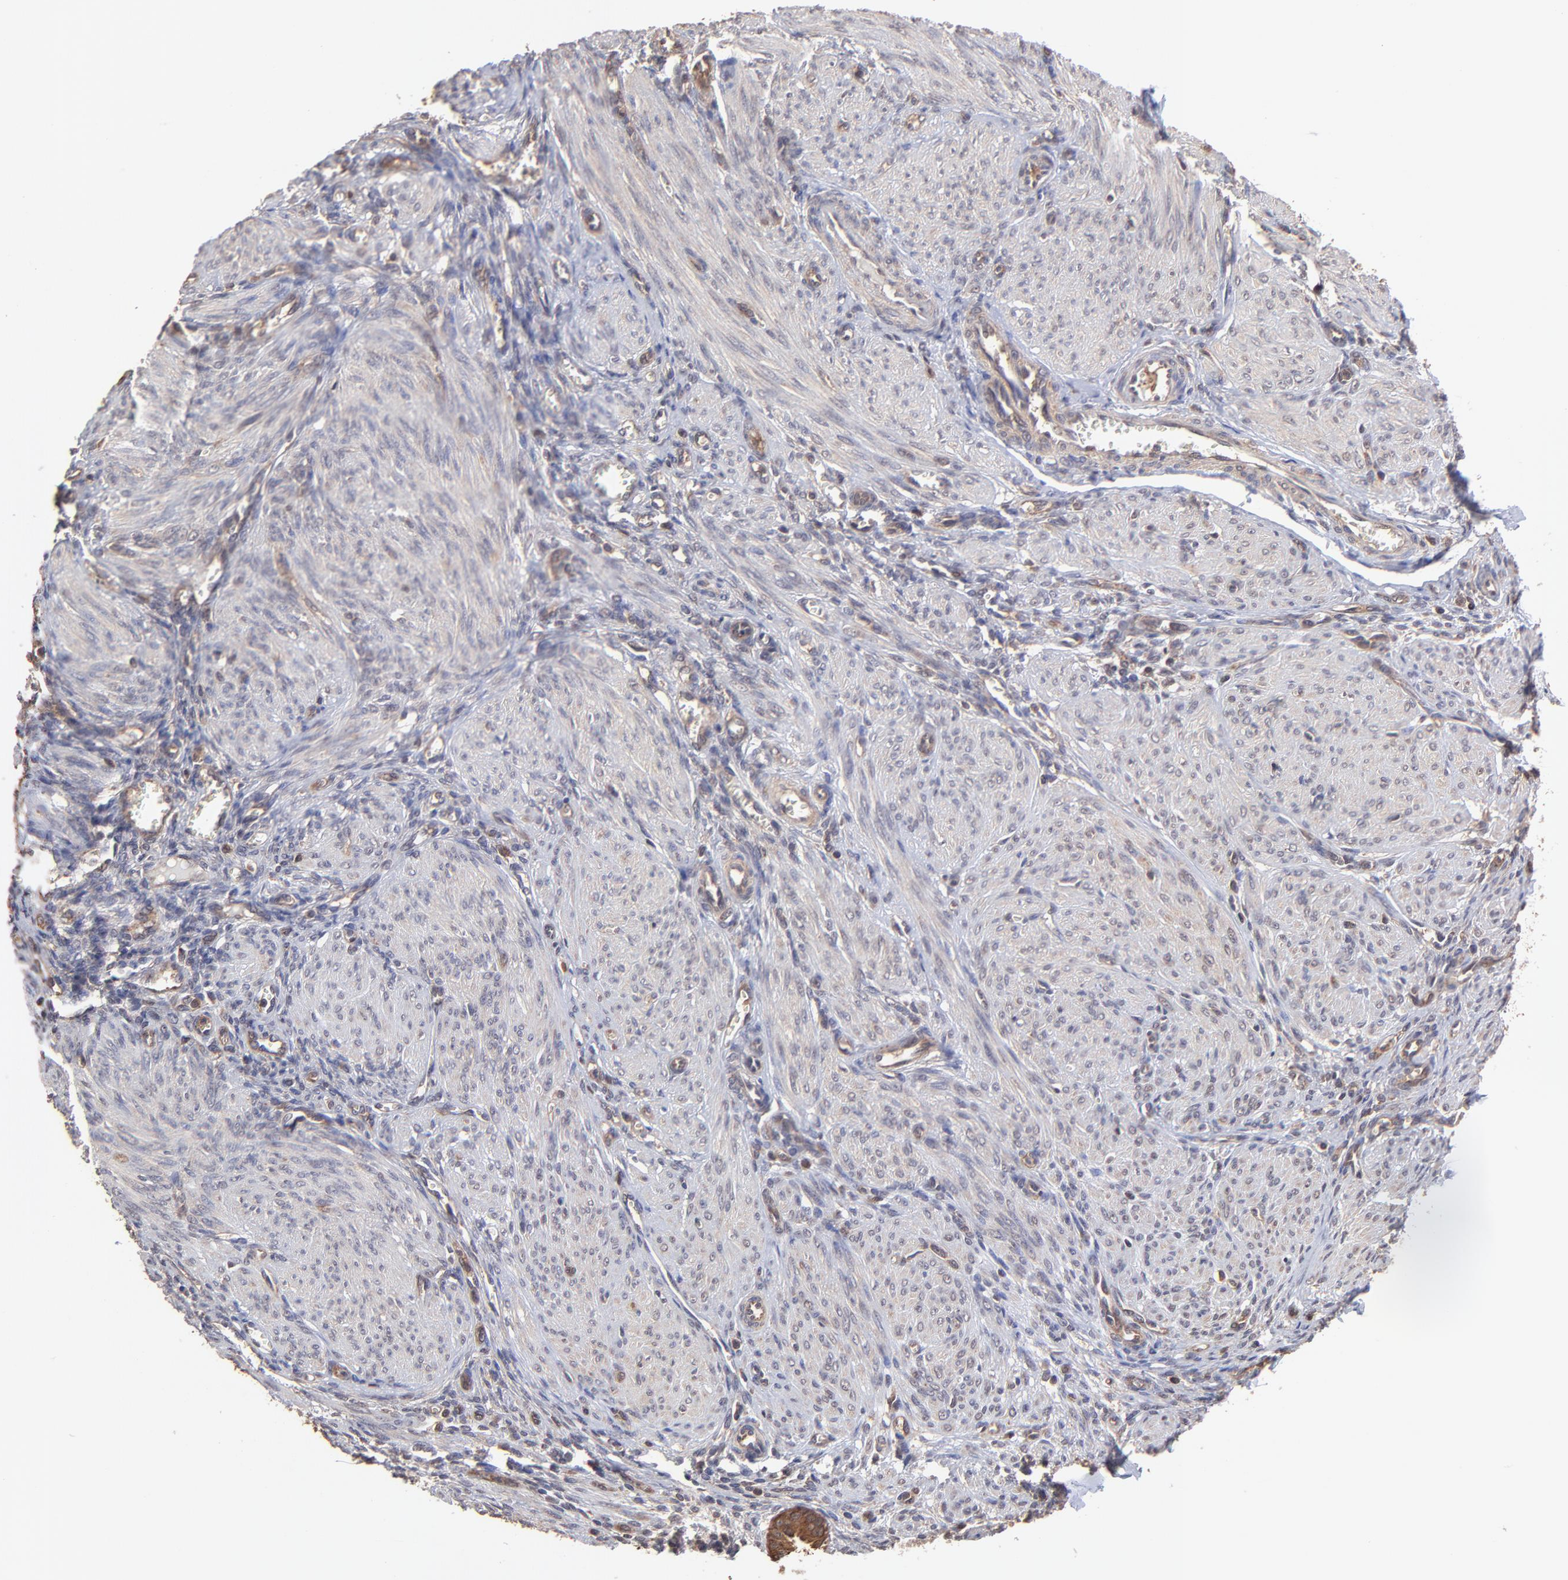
{"staining": {"intensity": "weak", "quantity": ">75%", "location": "cytoplasmic/membranous"}, "tissue": "endometrium", "cell_type": "Cells in endometrial stroma", "image_type": "normal", "snomed": [{"axis": "morphology", "description": "Normal tissue, NOS"}, {"axis": "topography", "description": "Endometrium"}], "caption": "This micrograph reveals IHC staining of benign endometrium, with low weak cytoplasmic/membranous staining in approximately >75% of cells in endometrial stroma.", "gene": "PSMA6", "patient": {"sex": "female", "age": 72}}